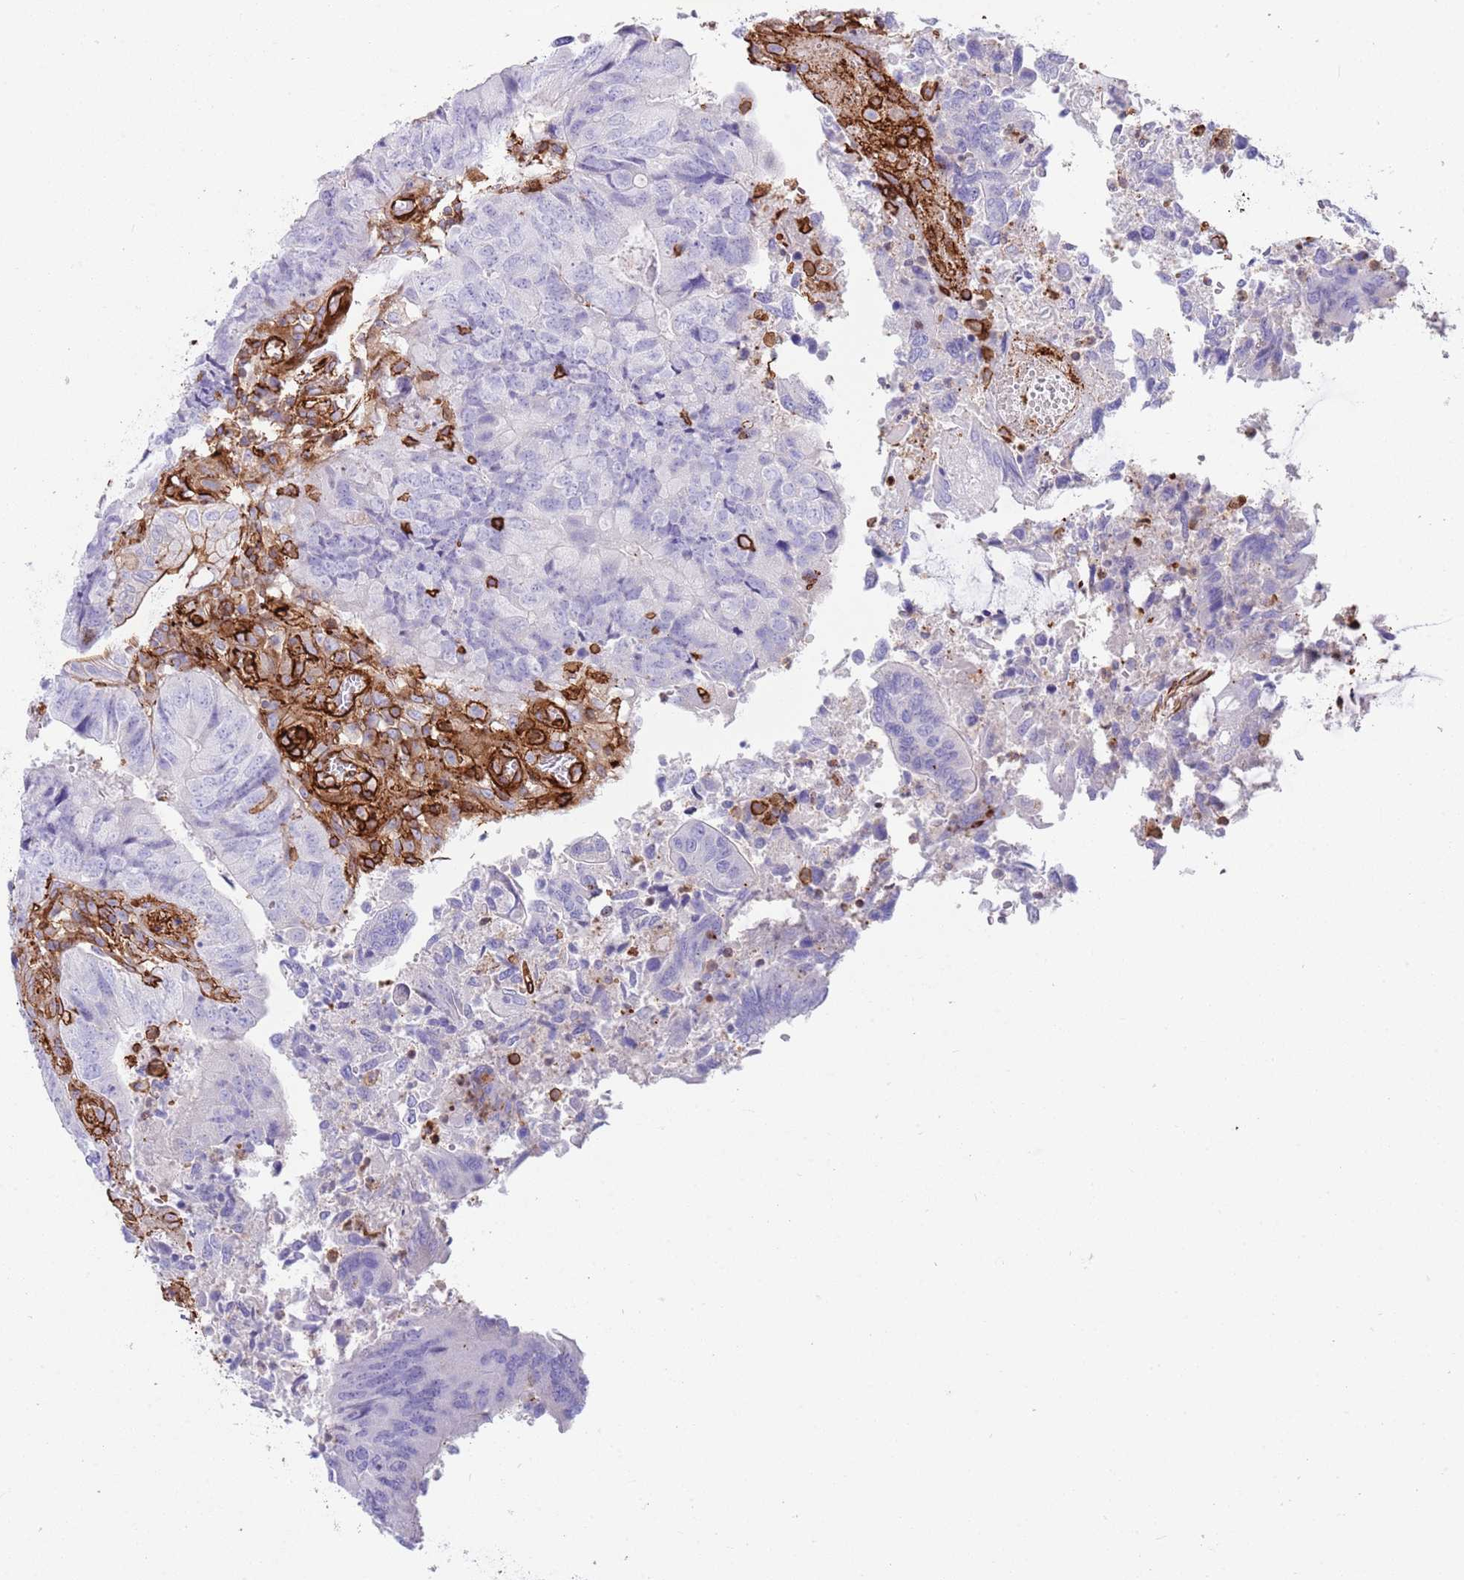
{"staining": {"intensity": "negative", "quantity": "none", "location": "none"}, "tissue": "colorectal cancer", "cell_type": "Tumor cells", "image_type": "cancer", "snomed": [{"axis": "morphology", "description": "Adenocarcinoma, NOS"}, {"axis": "topography", "description": "Colon"}], "caption": "This is a histopathology image of IHC staining of colorectal cancer, which shows no positivity in tumor cells.", "gene": "KBTBD7", "patient": {"sex": "female", "age": 67}}